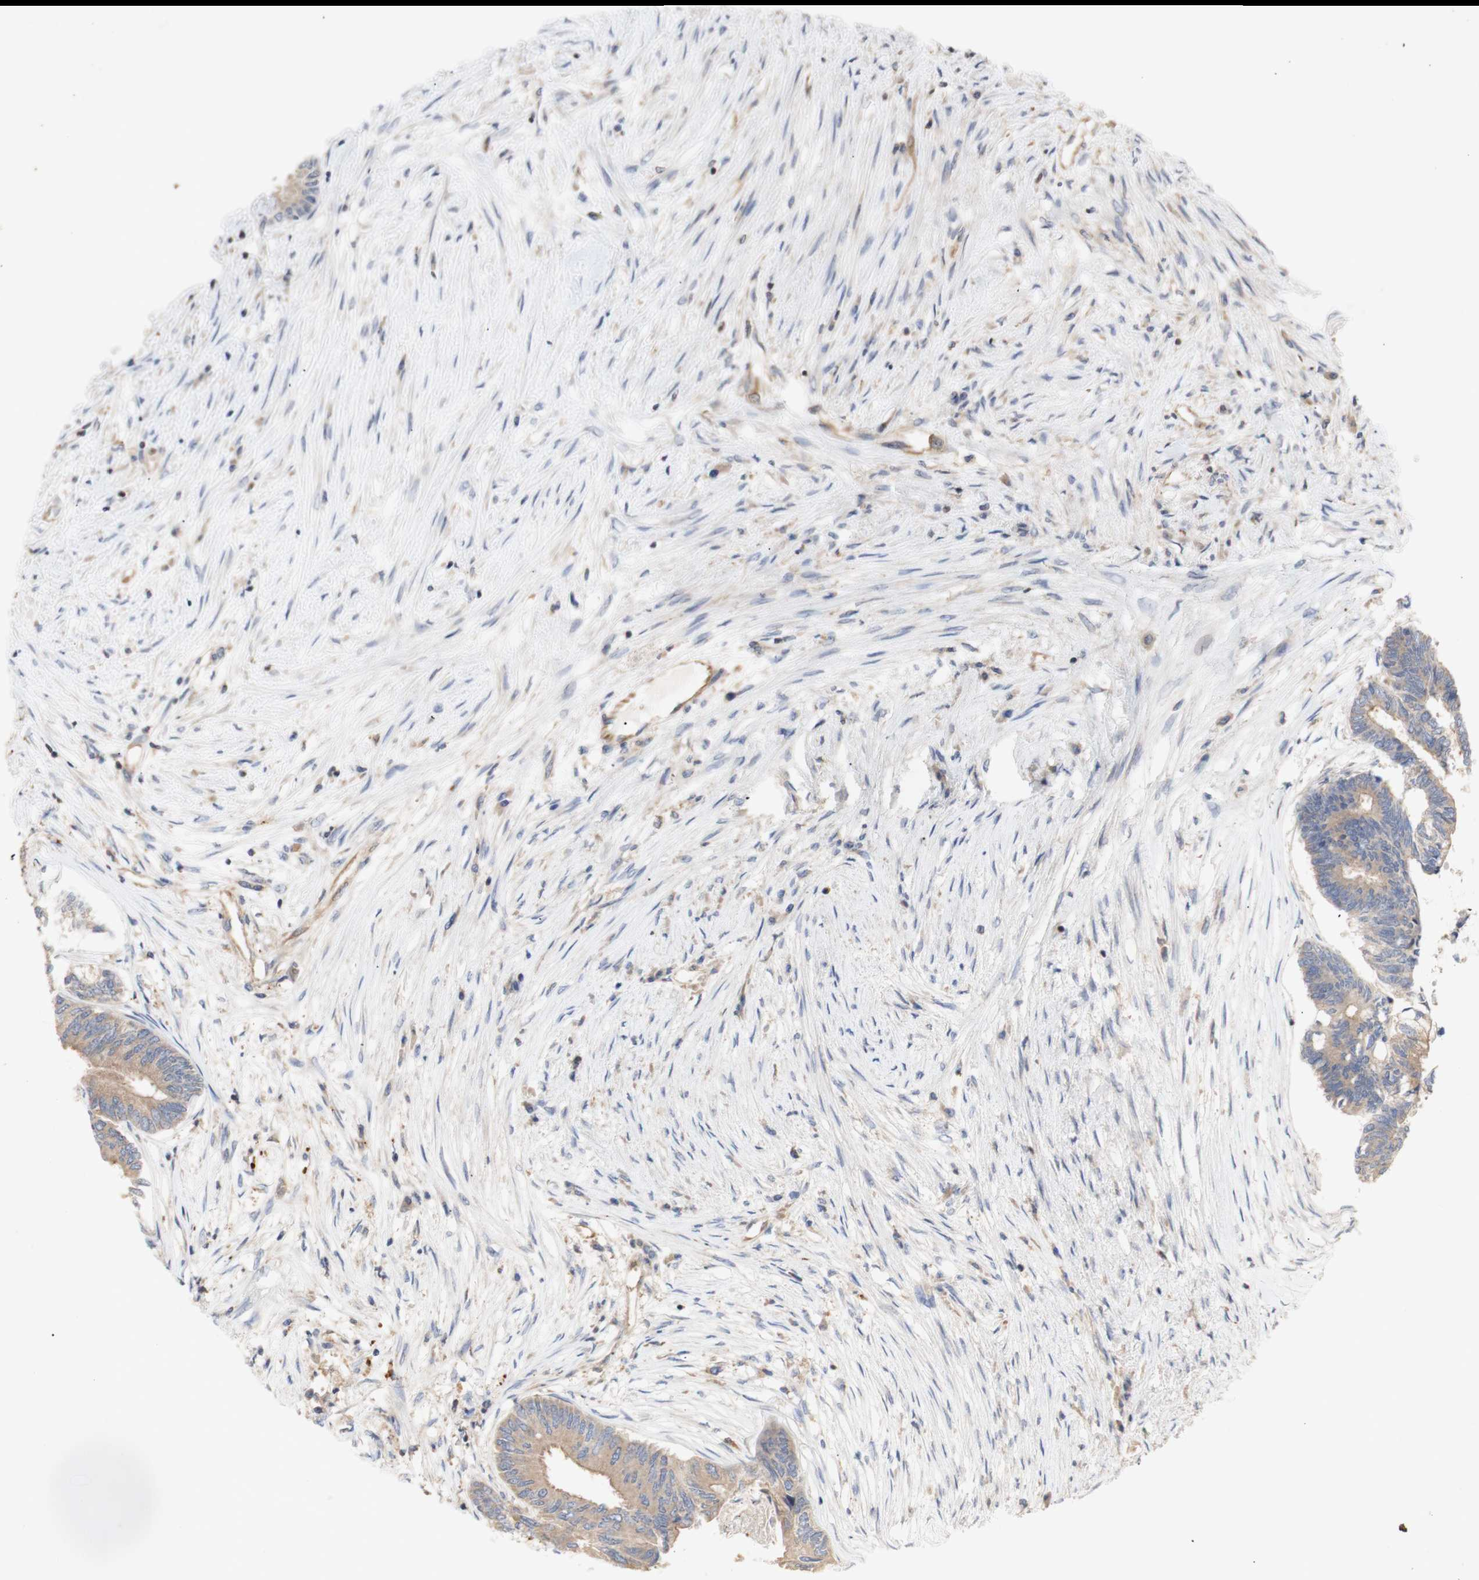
{"staining": {"intensity": "moderate", "quantity": ">75%", "location": "cytoplasmic/membranous"}, "tissue": "colorectal cancer", "cell_type": "Tumor cells", "image_type": "cancer", "snomed": [{"axis": "morphology", "description": "Adenocarcinoma, NOS"}, {"axis": "topography", "description": "Rectum"}], "caption": "High-power microscopy captured an IHC image of colorectal cancer, revealing moderate cytoplasmic/membranous expression in about >75% of tumor cells.", "gene": "IKBKG", "patient": {"sex": "male", "age": 63}}